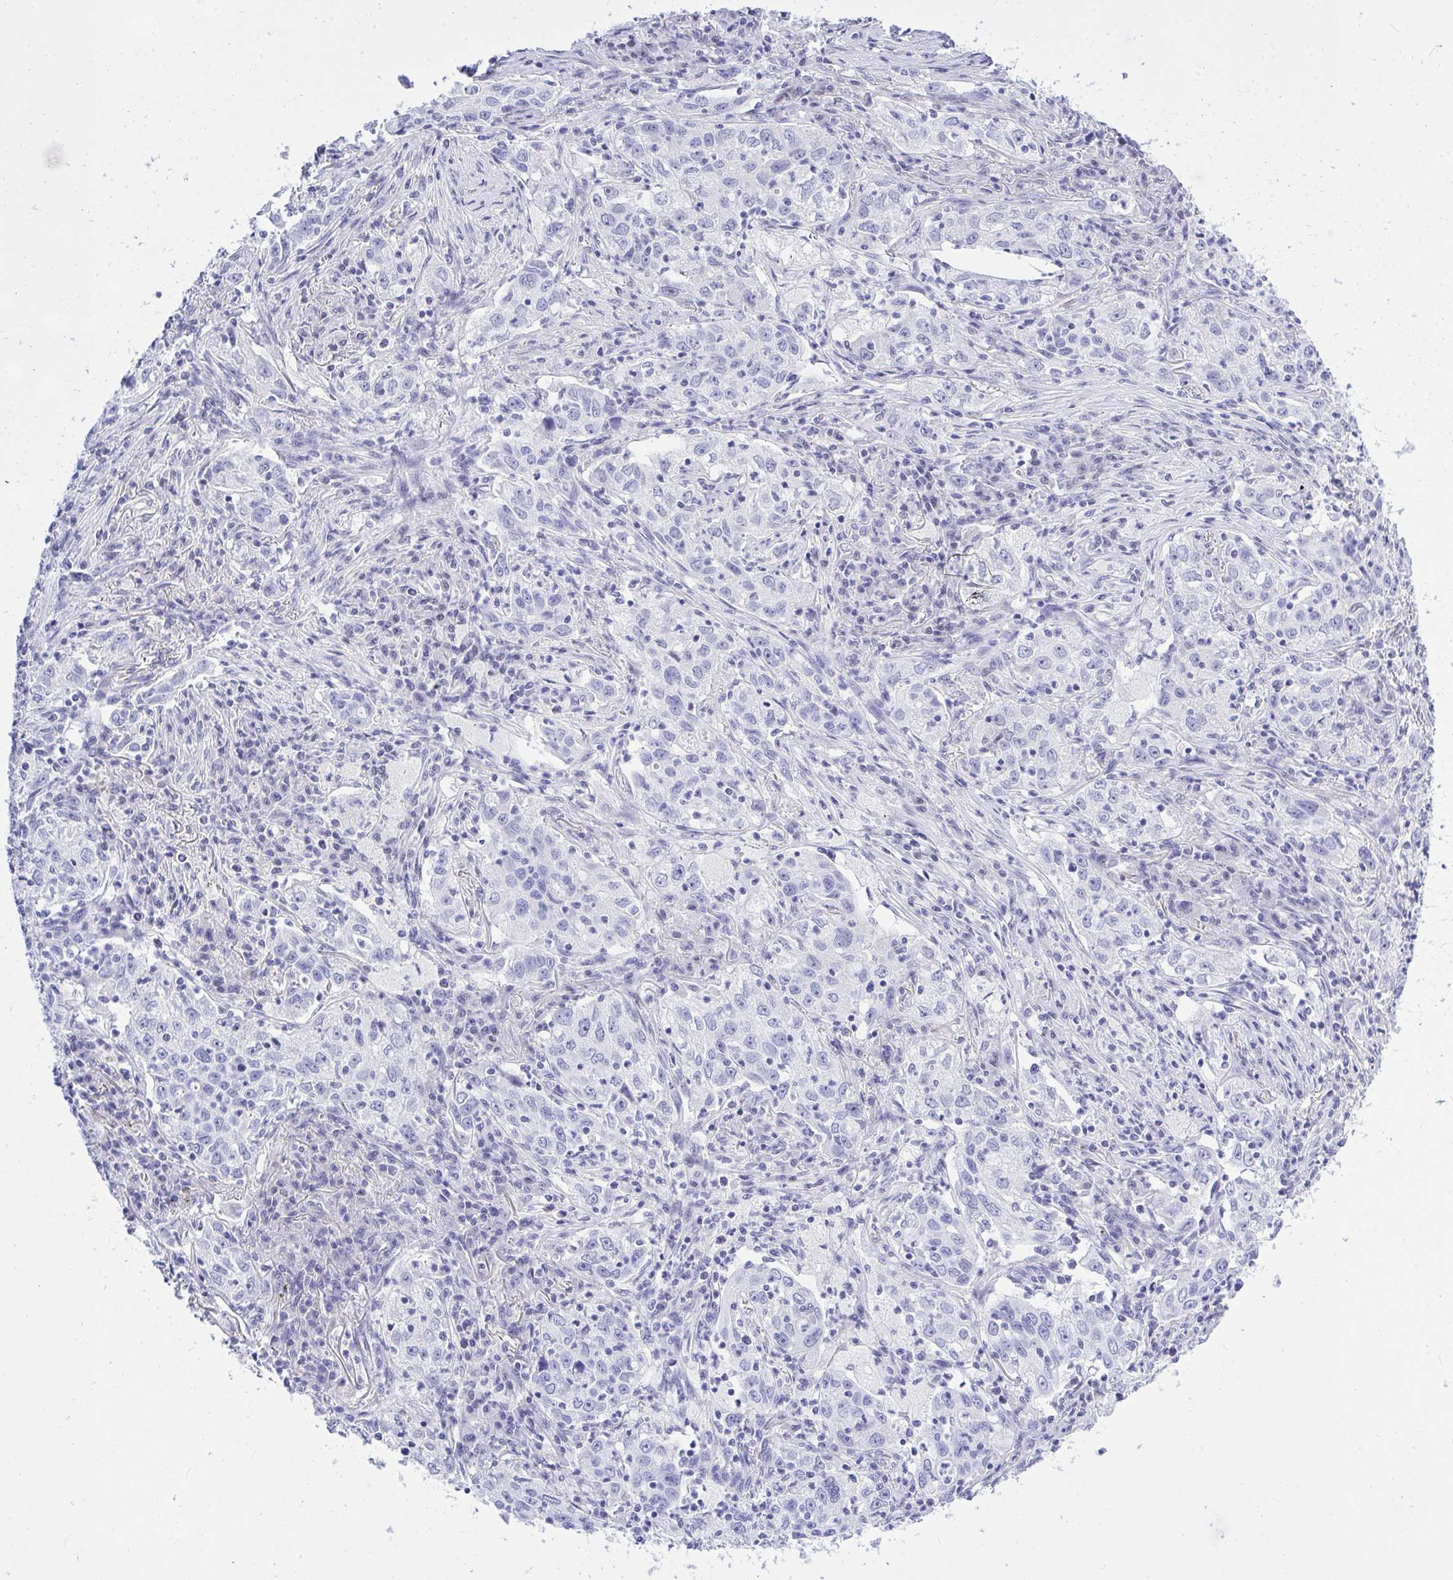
{"staining": {"intensity": "negative", "quantity": "none", "location": "none"}, "tissue": "lung cancer", "cell_type": "Tumor cells", "image_type": "cancer", "snomed": [{"axis": "morphology", "description": "Squamous cell carcinoma, NOS"}, {"axis": "topography", "description": "Lung"}], "caption": "Immunohistochemistry (IHC) micrograph of neoplastic tissue: lung cancer stained with DAB displays no significant protein staining in tumor cells.", "gene": "THOP1", "patient": {"sex": "male", "age": 71}}